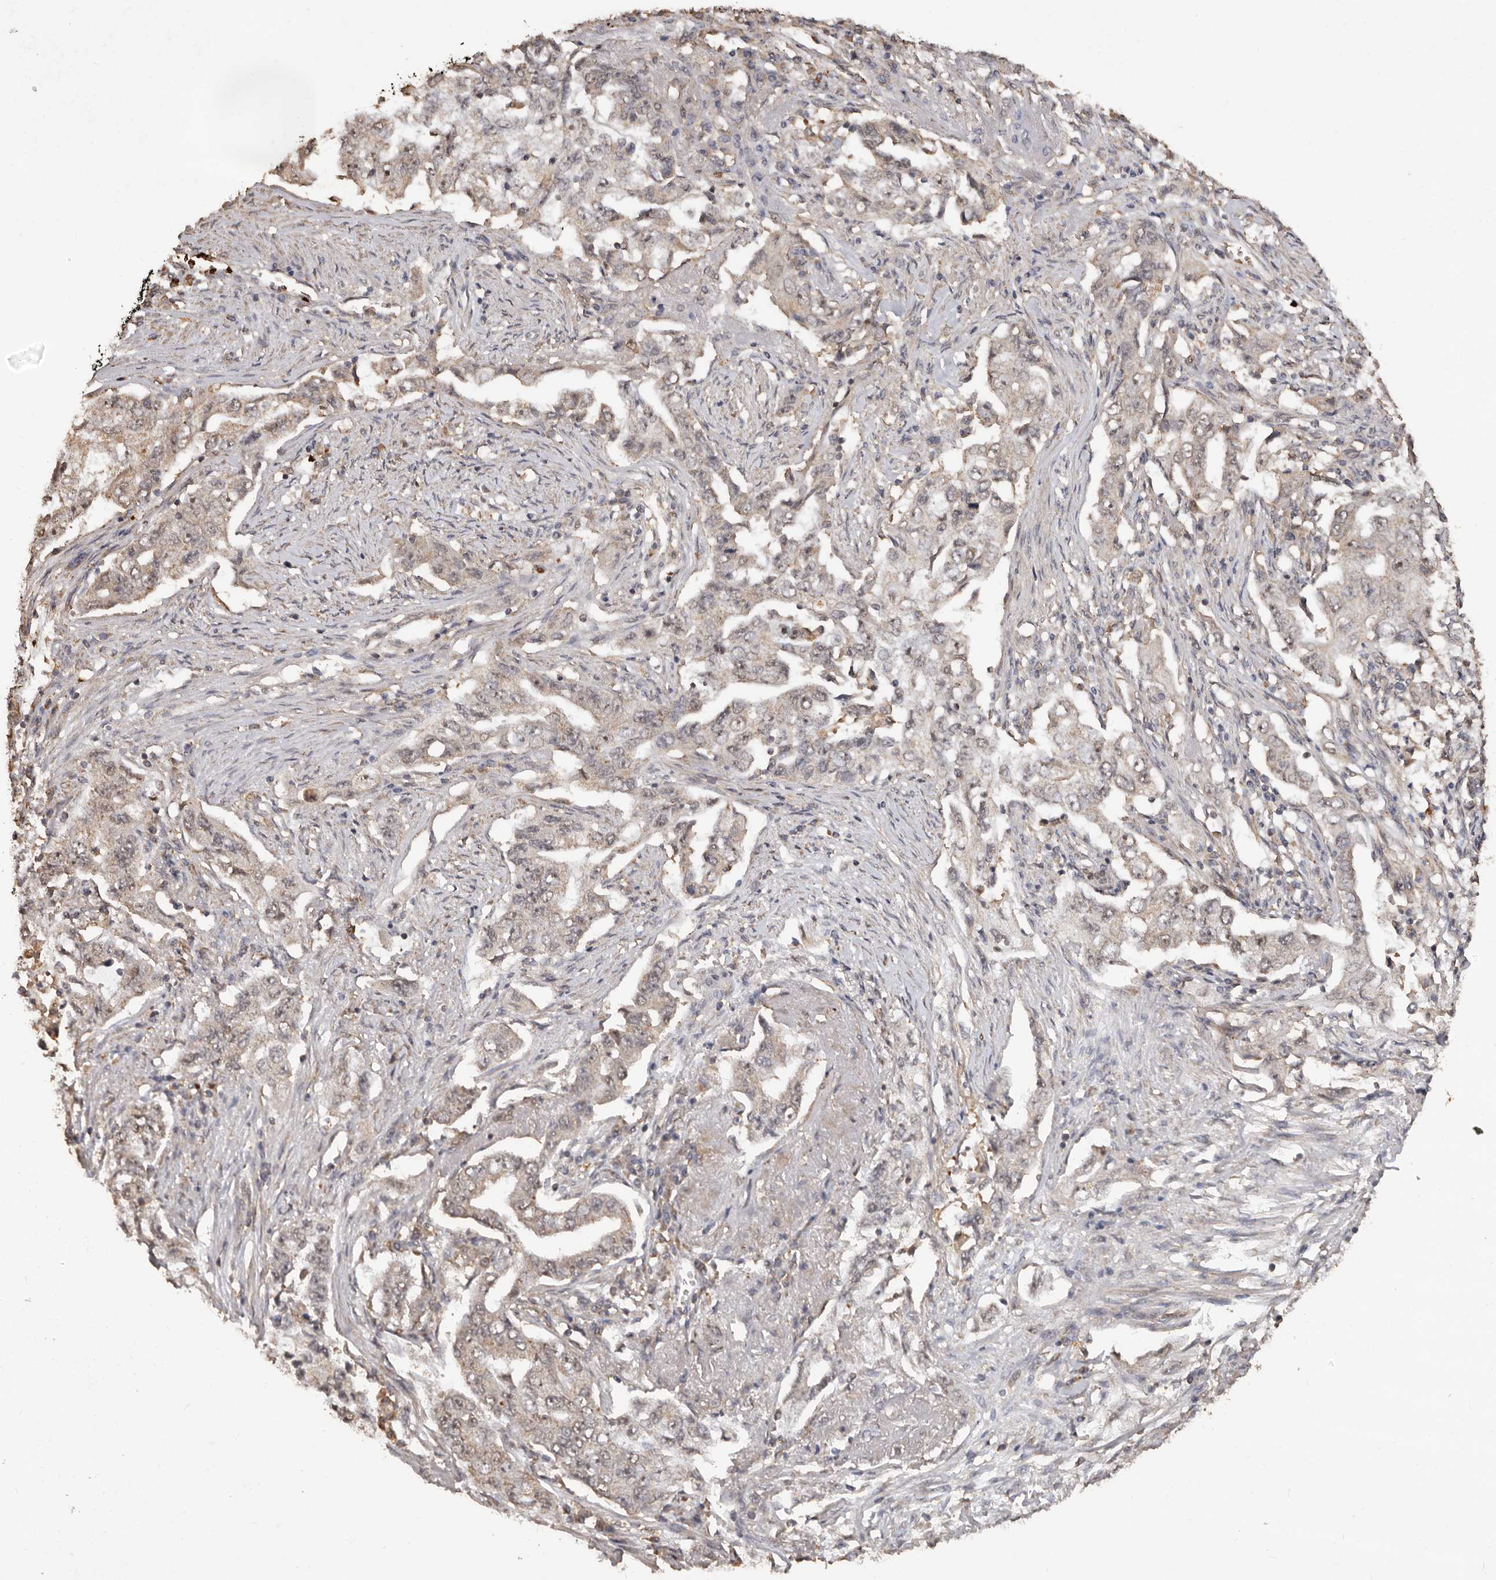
{"staining": {"intensity": "weak", "quantity": "25%-75%", "location": "cytoplasmic/membranous"}, "tissue": "lung cancer", "cell_type": "Tumor cells", "image_type": "cancer", "snomed": [{"axis": "morphology", "description": "Adenocarcinoma, NOS"}, {"axis": "topography", "description": "Lung"}], "caption": "Weak cytoplasmic/membranous staining is seen in about 25%-75% of tumor cells in lung cancer (adenocarcinoma).", "gene": "GRAMD2A", "patient": {"sex": "female", "age": 51}}